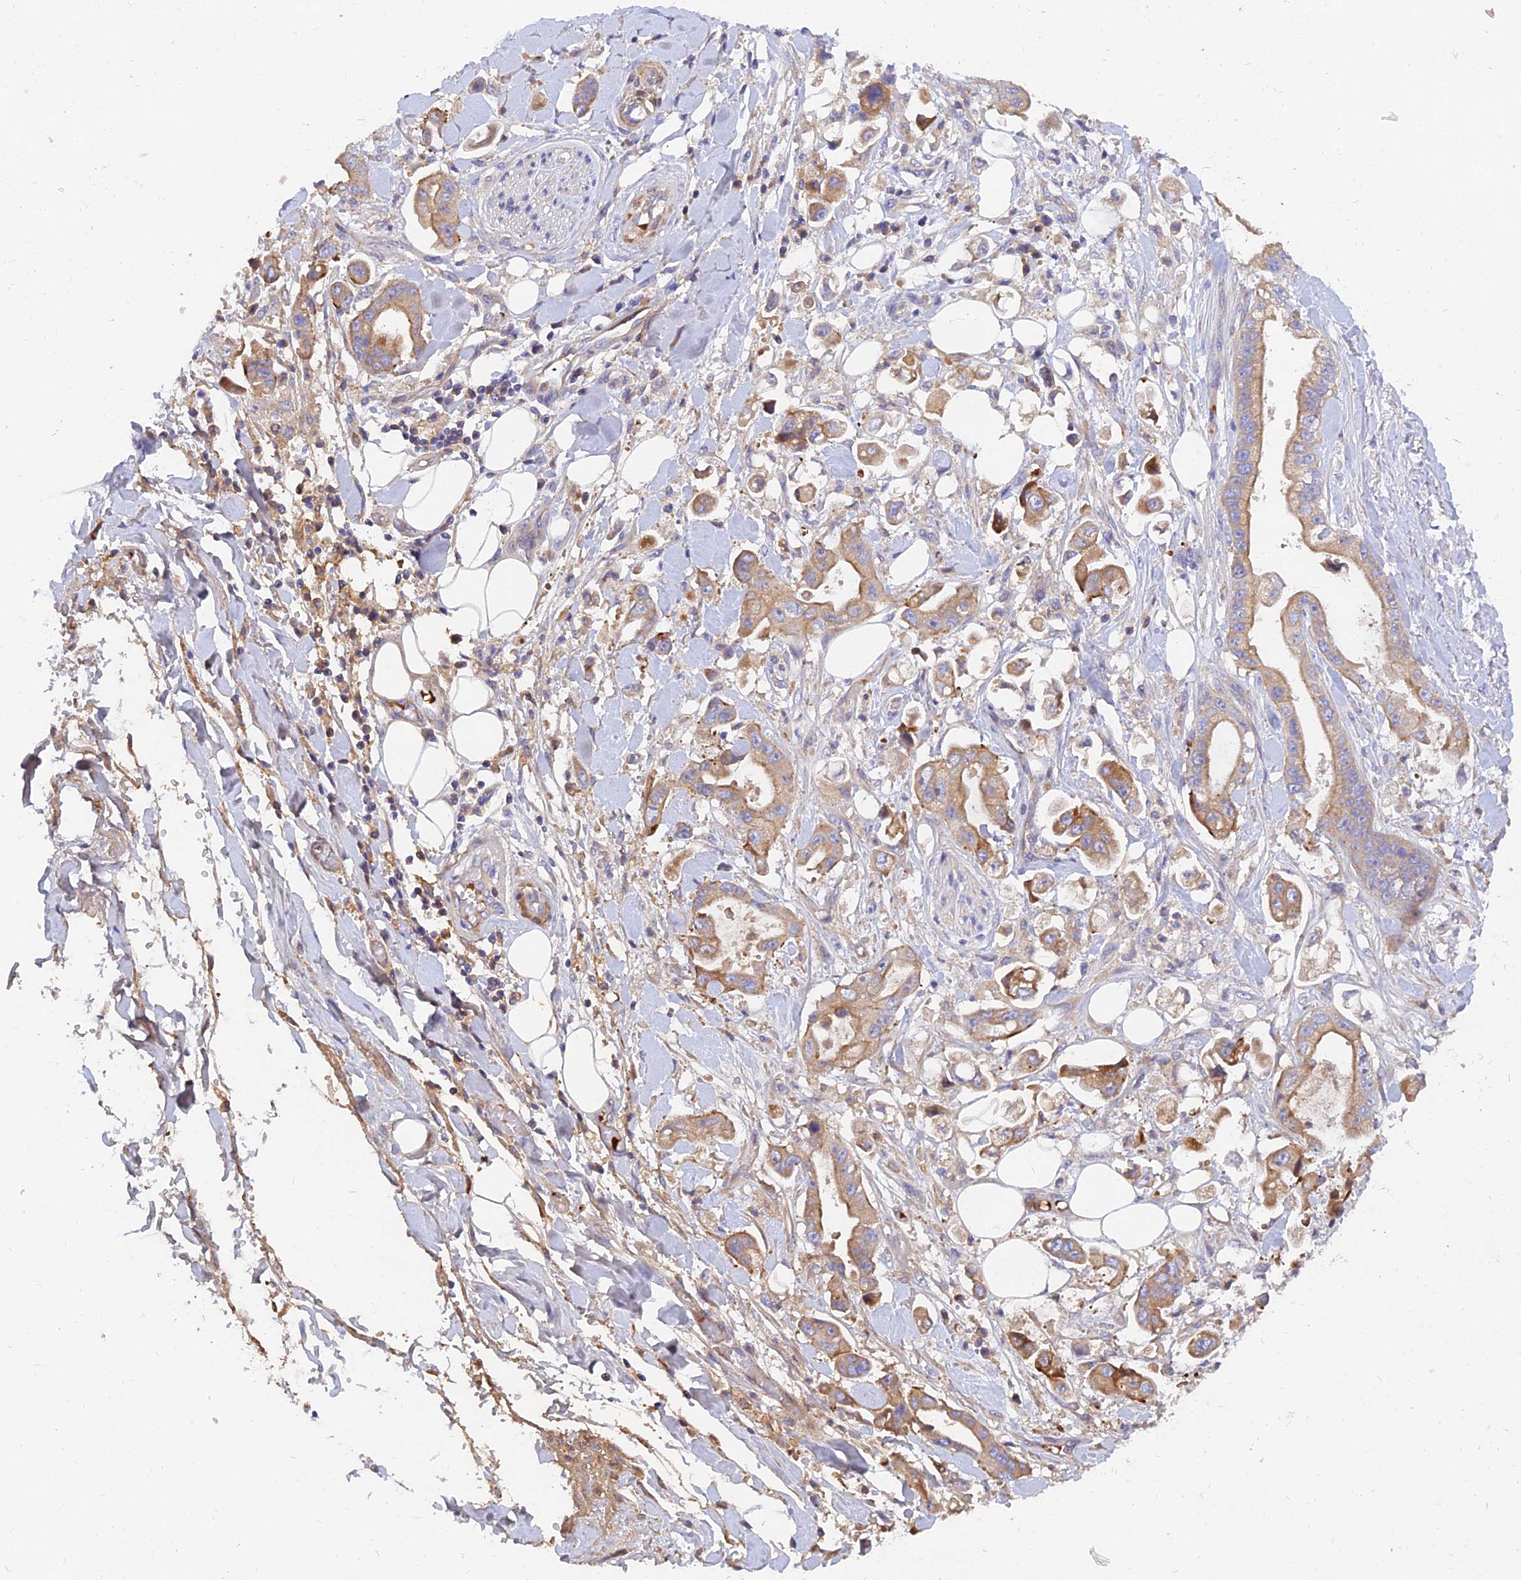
{"staining": {"intensity": "moderate", "quantity": ">75%", "location": "cytoplasmic/membranous"}, "tissue": "stomach cancer", "cell_type": "Tumor cells", "image_type": "cancer", "snomed": [{"axis": "morphology", "description": "Adenocarcinoma, NOS"}, {"axis": "topography", "description": "Stomach"}], "caption": "An image of human stomach cancer stained for a protein reveals moderate cytoplasmic/membranous brown staining in tumor cells. (IHC, brightfield microscopy, high magnification).", "gene": "MROH1", "patient": {"sex": "male", "age": 62}}